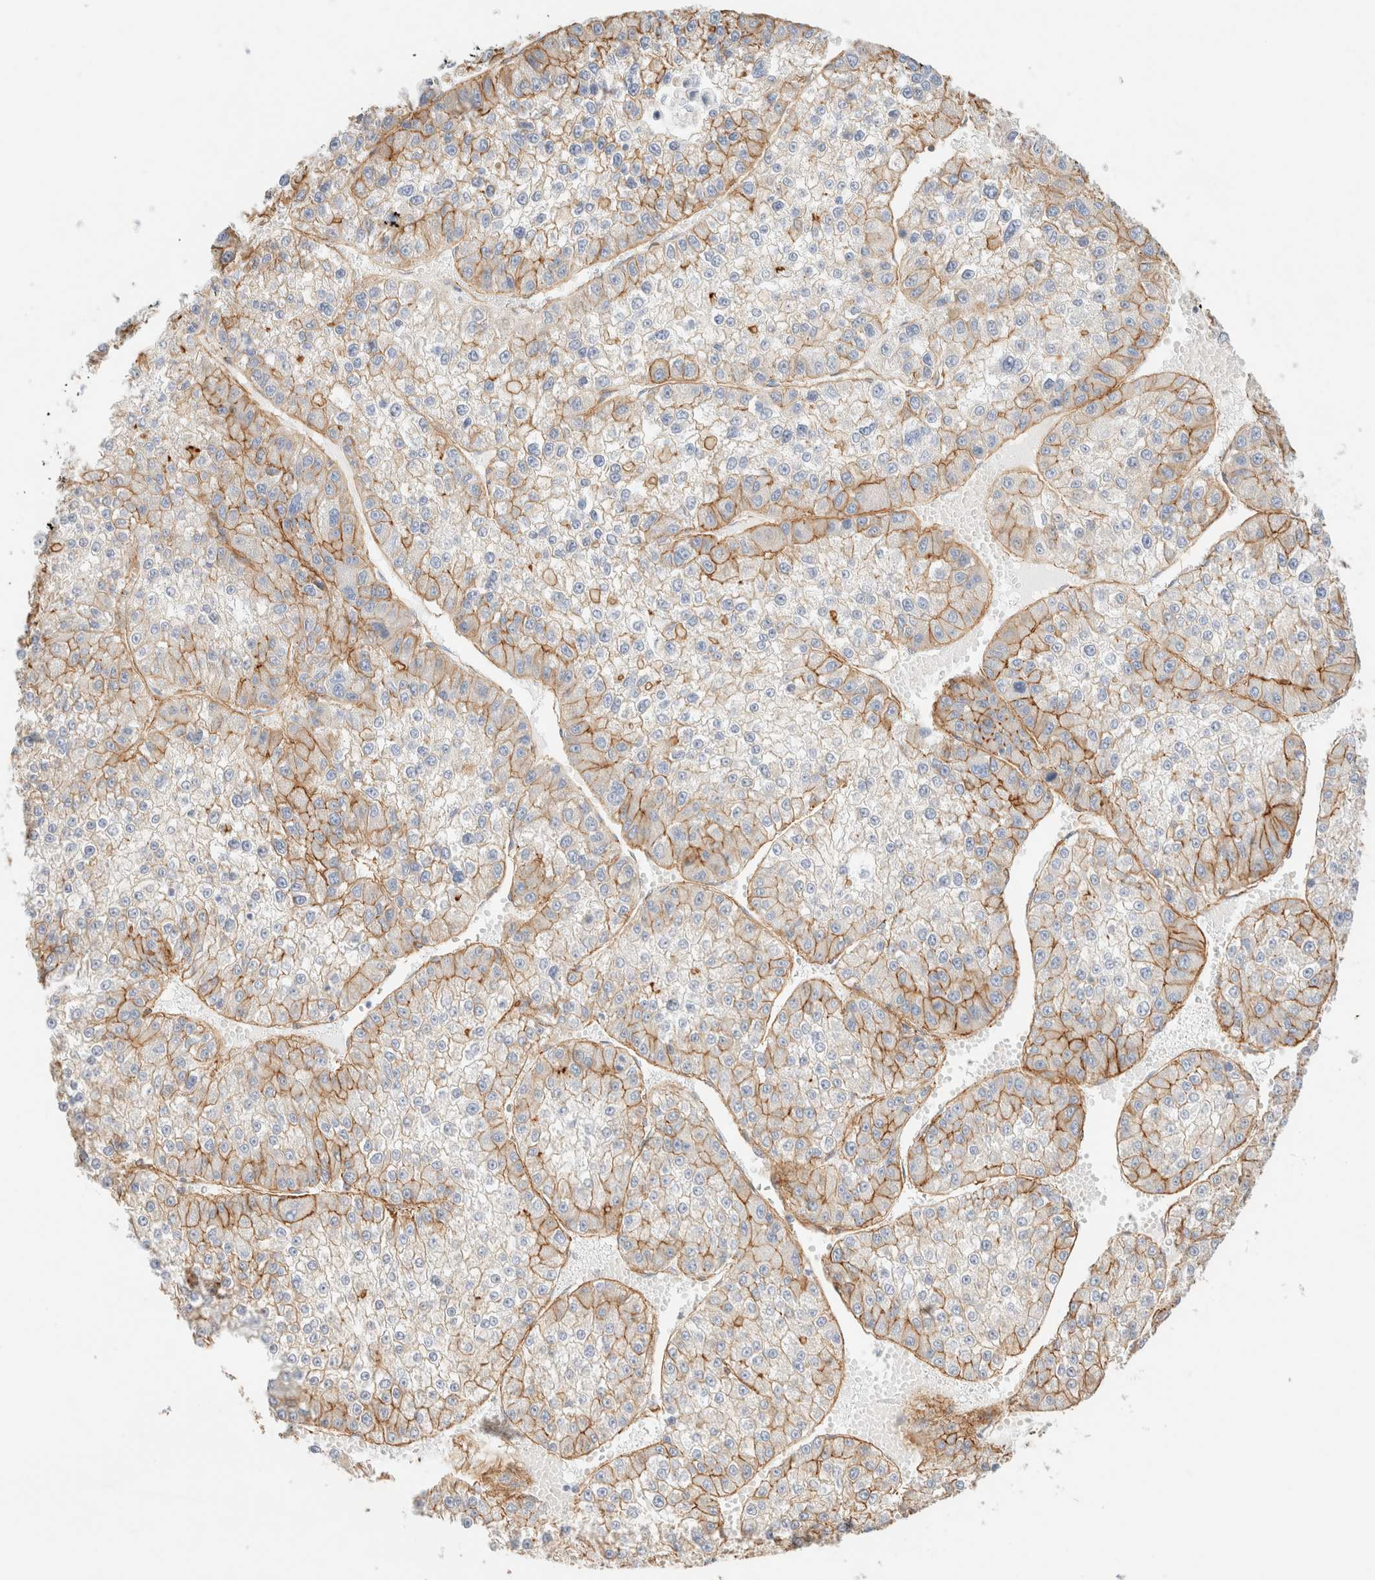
{"staining": {"intensity": "moderate", "quantity": "25%-75%", "location": "cytoplasmic/membranous"}, "tissue": "liver cancer", "cell_type": "Tumor cells", "image_type": "cancer", "snomed": [{"axis": "morphology", "description": "Carcinoma, Hepatocellular, NOS"}, {"axis": "topography", "description": "Liver"}], "caption": "Immunohistochemistry image of neoplastic tissue: human hepatocellular carcinoma (liver) stained using IHC reveals medium levels of moderate protein expression localized specifically in the cytoplasmic/membranous of tumor cells, appearing as a cytoplasmic/membranous brown color.", "gene": "CYB5R4", "patient": {"sex": "female", "age": 73}}